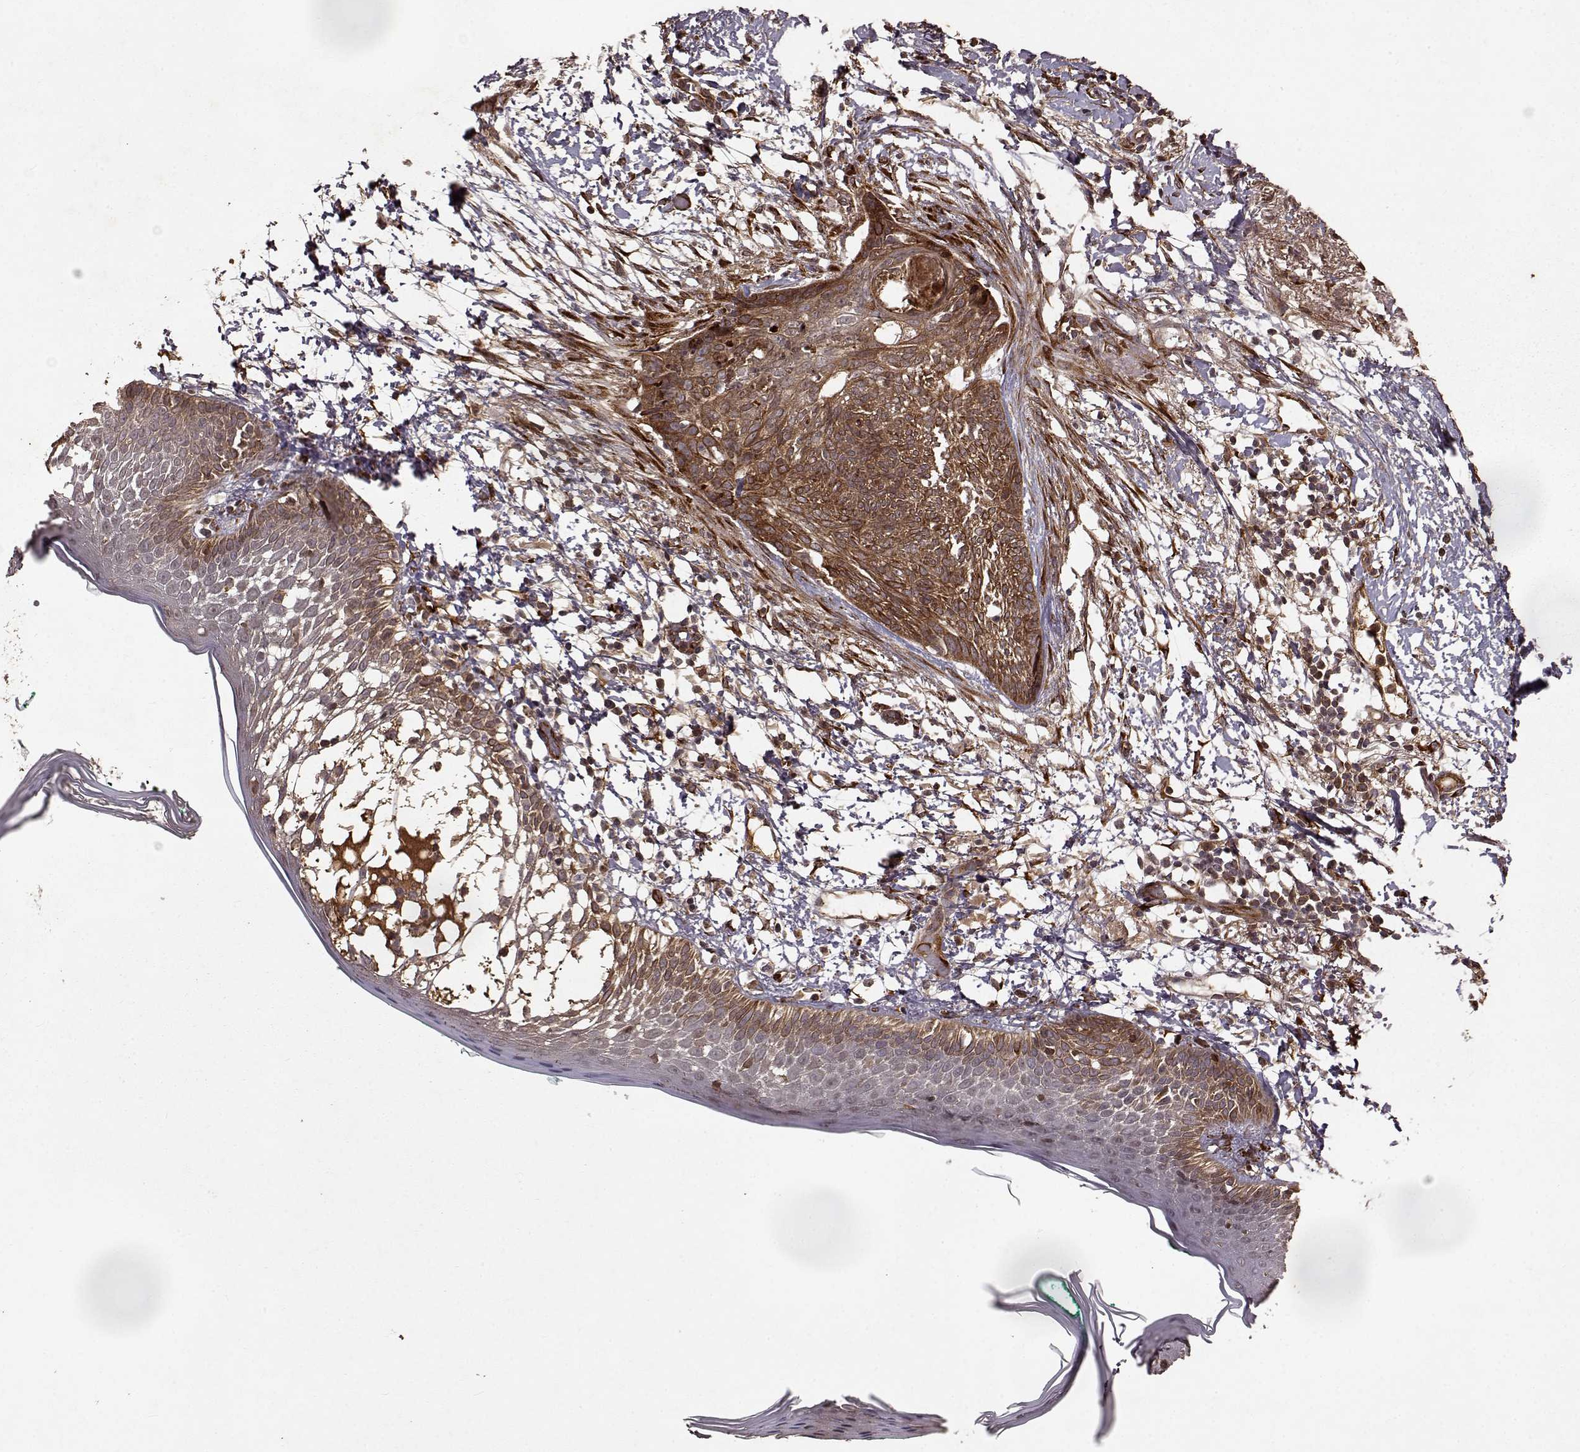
{"staining": {"intensity": "strong", "quantity": "25%-75%", "location": "cytoplasmic/membranous"}, "tissue": "skin cancer", "cell_type": "Tumor cells", "image_type": "cancer", "snomed": [{"axis": "morphology", "description": "Normal tissue, NOS"}, {"axis": "morphology", "description": "Basal cell carcinoma"}, {"axis": "topography", "description": "Skin"}], "caption": "Immunohistochemistry (IHC) of human skin basal cell carcinoma reveals high levels of strong cytoplasmic/membranous expression in approximately 25%-75% of tumor cells.", "gene": "FSTL1", "patient": {"sex": "male", "age": 84}}